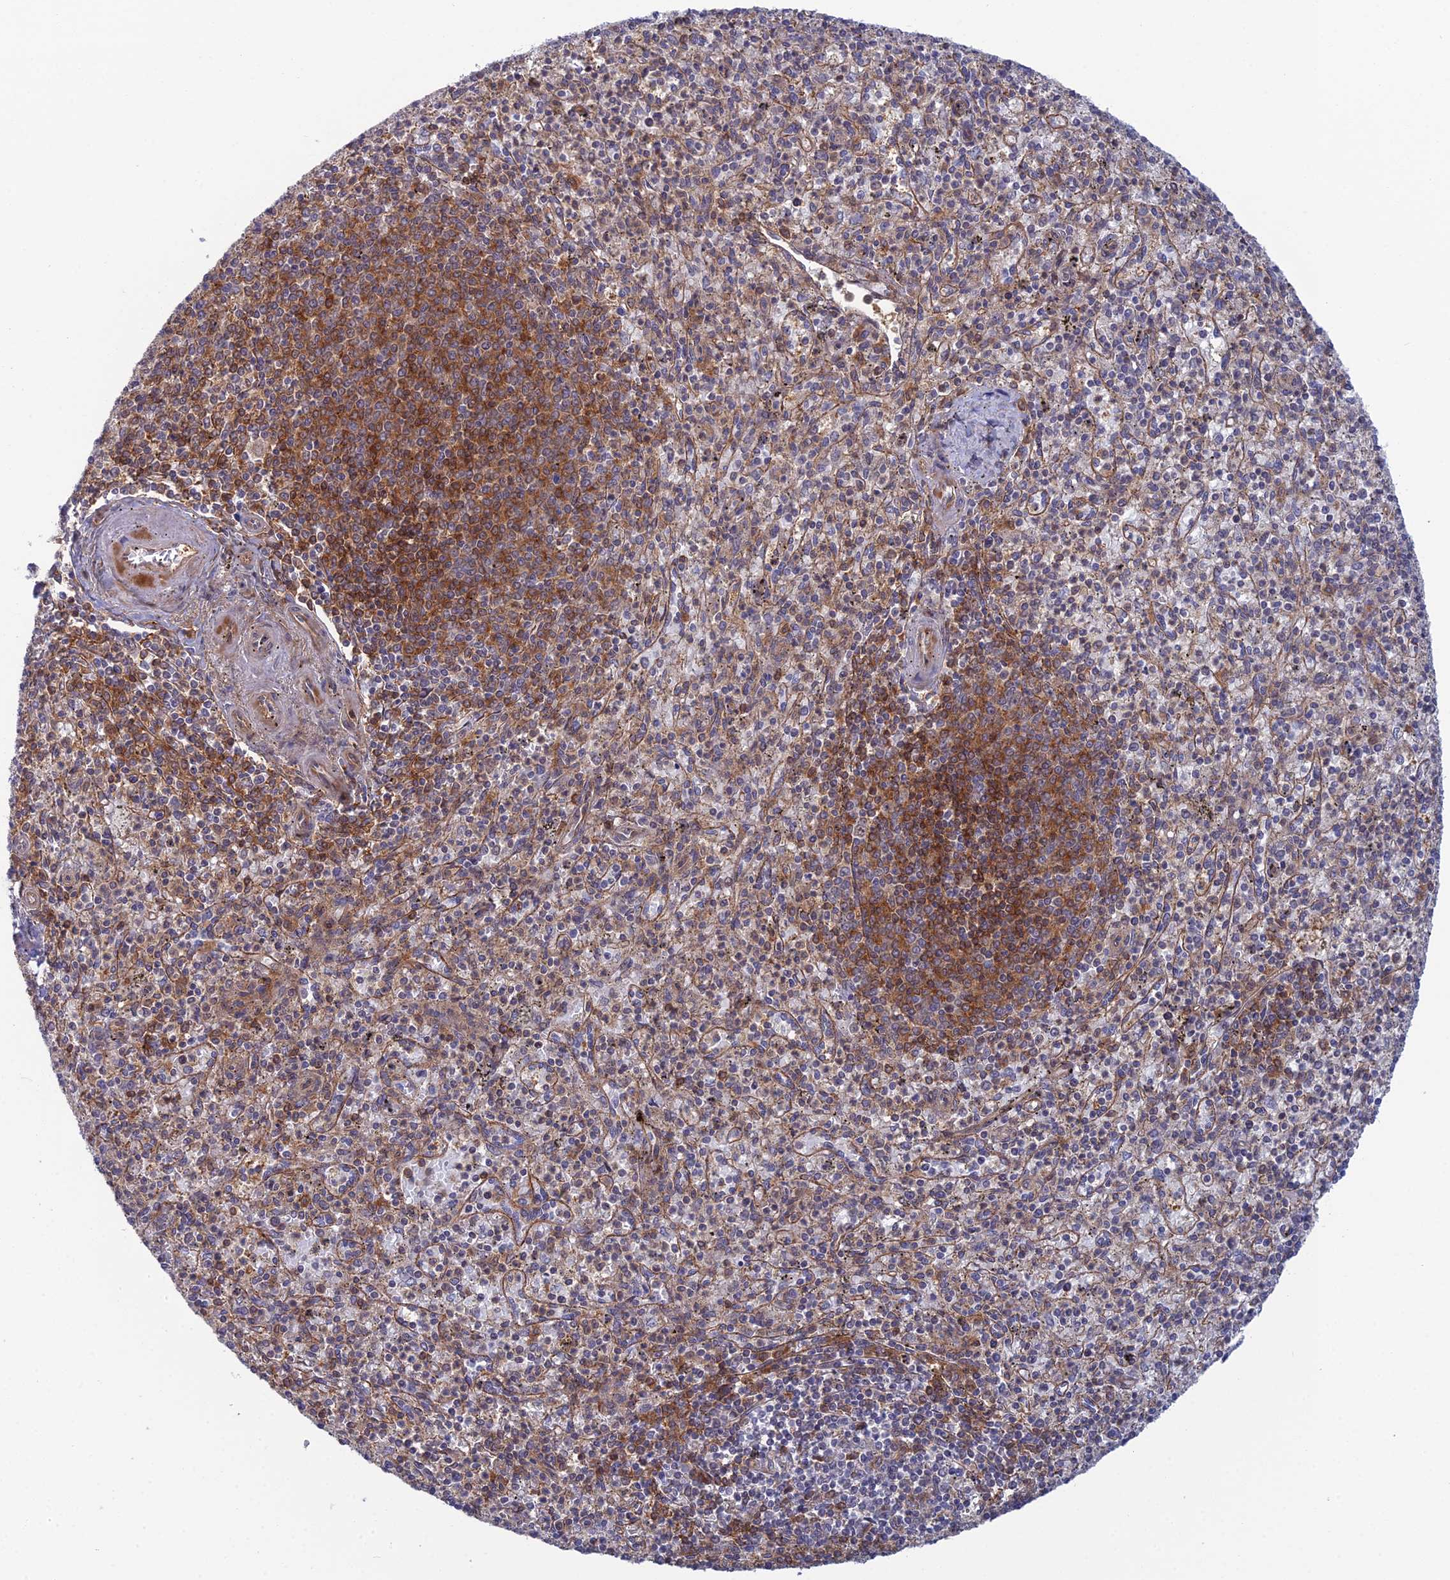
{"staining": {"intensity": "weak", "quantity": "<25%", "location": "cytoplasmic/membranous"}, "tissue": "spleen", "cell_type": "Cells in red pulp", "image_type": "normal", "snomed": [{"axis": "morphology", "description": "Normal tissue, NOS"}, {"axis": "topography", "description": "Spleen"}], "caption": "Unremarkable spleen was stained to show a protein in brown. There is no significant staining in cells in red pulp. The staining was performed using DAB (3,3'-diaminobenzidine) to visualize the protein expression in brown, while the nuclei were stained in blue with hematoxylin (Magnification: 20x).", "gene": "ABHD1", "patient": {"sex": "male", "age": 72}}